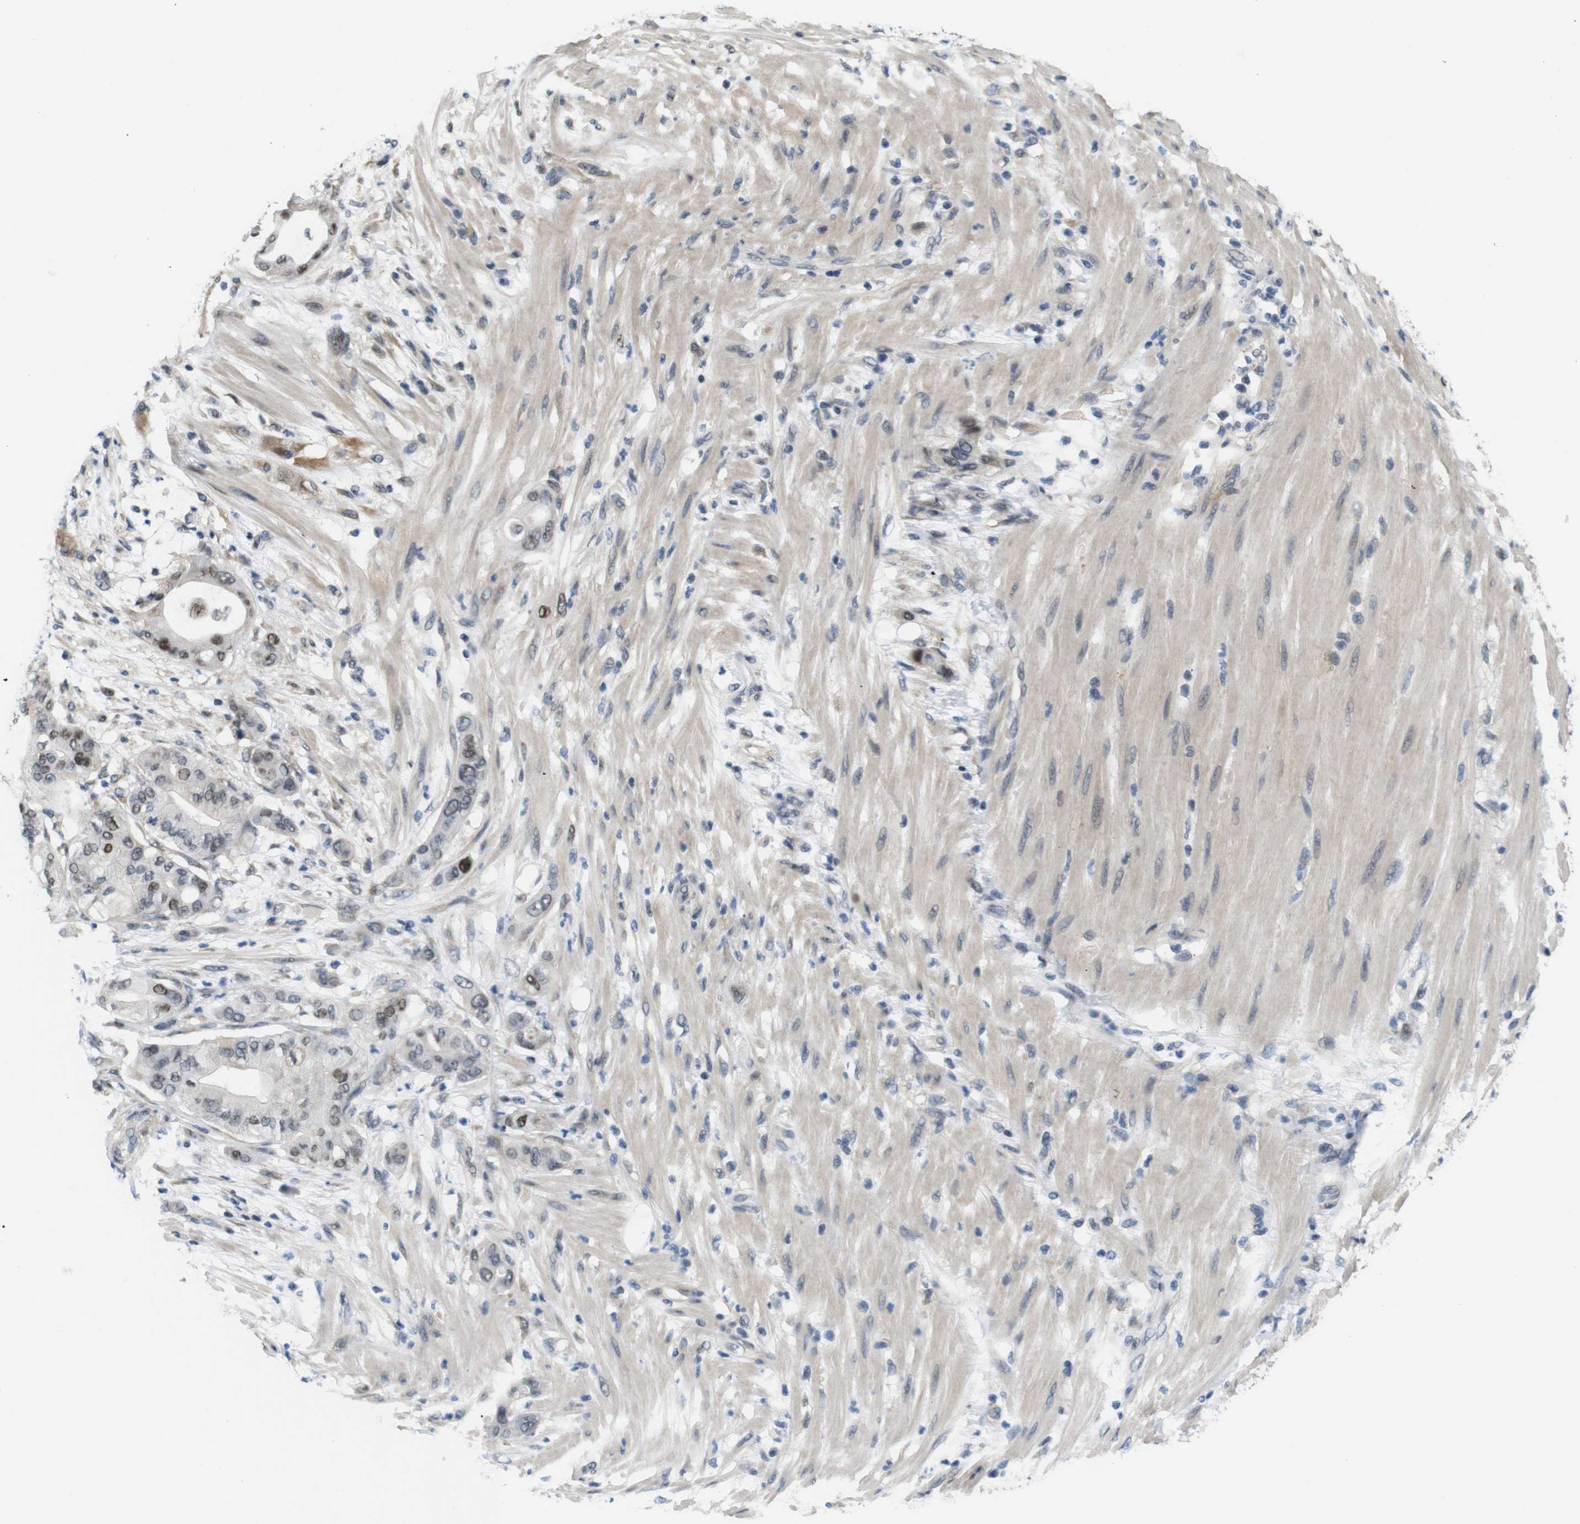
{"staining": {"intensity": "weak", "quantity": "25%-75%", "location": "nuclear"}, "tissue": "pancreatic cancer", "cell_type": "Tumor cells", "image_type": "cancer", "snomed": [{"axis": "morphology", "description": "Adenocarcinoma, NOS"}, {"axis": "morphology", "description": "Adenocarcinoma, metastatic, NOS"}, {"axis": "topography", "description": "Lymph node"}, {"axis": "topography", "description": "Pancreas"}, {"axis": "topography", "description": "Duodenum"}], "caption": "DAB (3,3'-diaminobenzidine) immunohistochemical staining of human pancreatic cancer reveals weak nuclear protein positivity in approximately 25%-75% of tumor cells.", "gene": "SMCO2", "patient": {"sex": "female", "age": 64}}